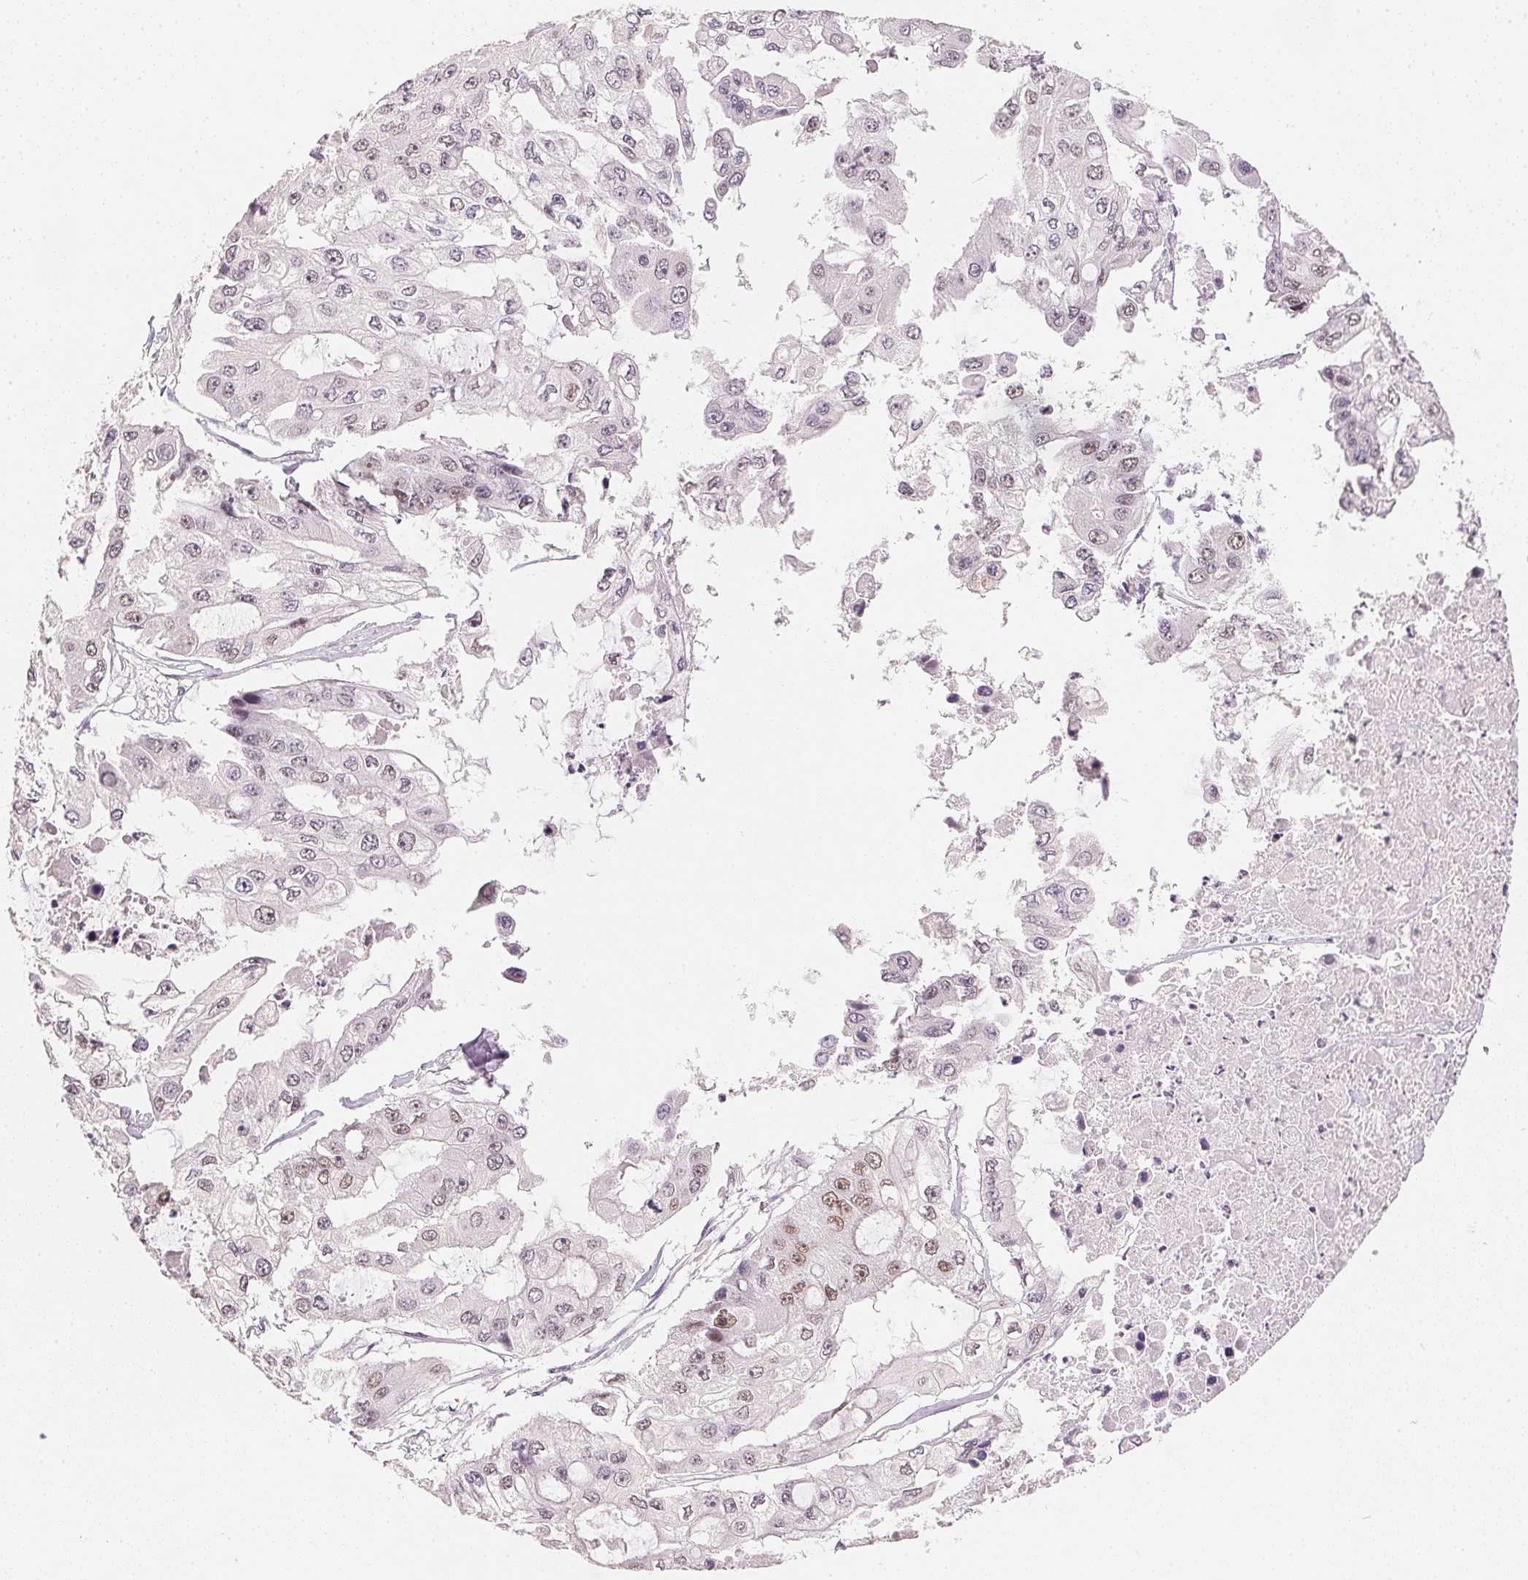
{"staining": {"intensity": "weak", "quantity": "<25%", "location": "nuclear"}, "tissue": "ovarian cancer", "cell_type": "Tumor cells", "image_type": "cancer", "snomed": [{"axis": "morphology", "description": "Cystadenocarcinoma, serous, NOS"}, {"axis": "topography", "description": "Ovary"}], "caption": "Ovarian serous cystadenocarcinoma was stained to show a protein in brown. There is no significant staining in tumor cells. (DAB (3,3'-diaminobenzidine) IHC with hematoxylin counter stain).", "gene": "POLR3G", "patient": {"sex": "female", "age": 56}}